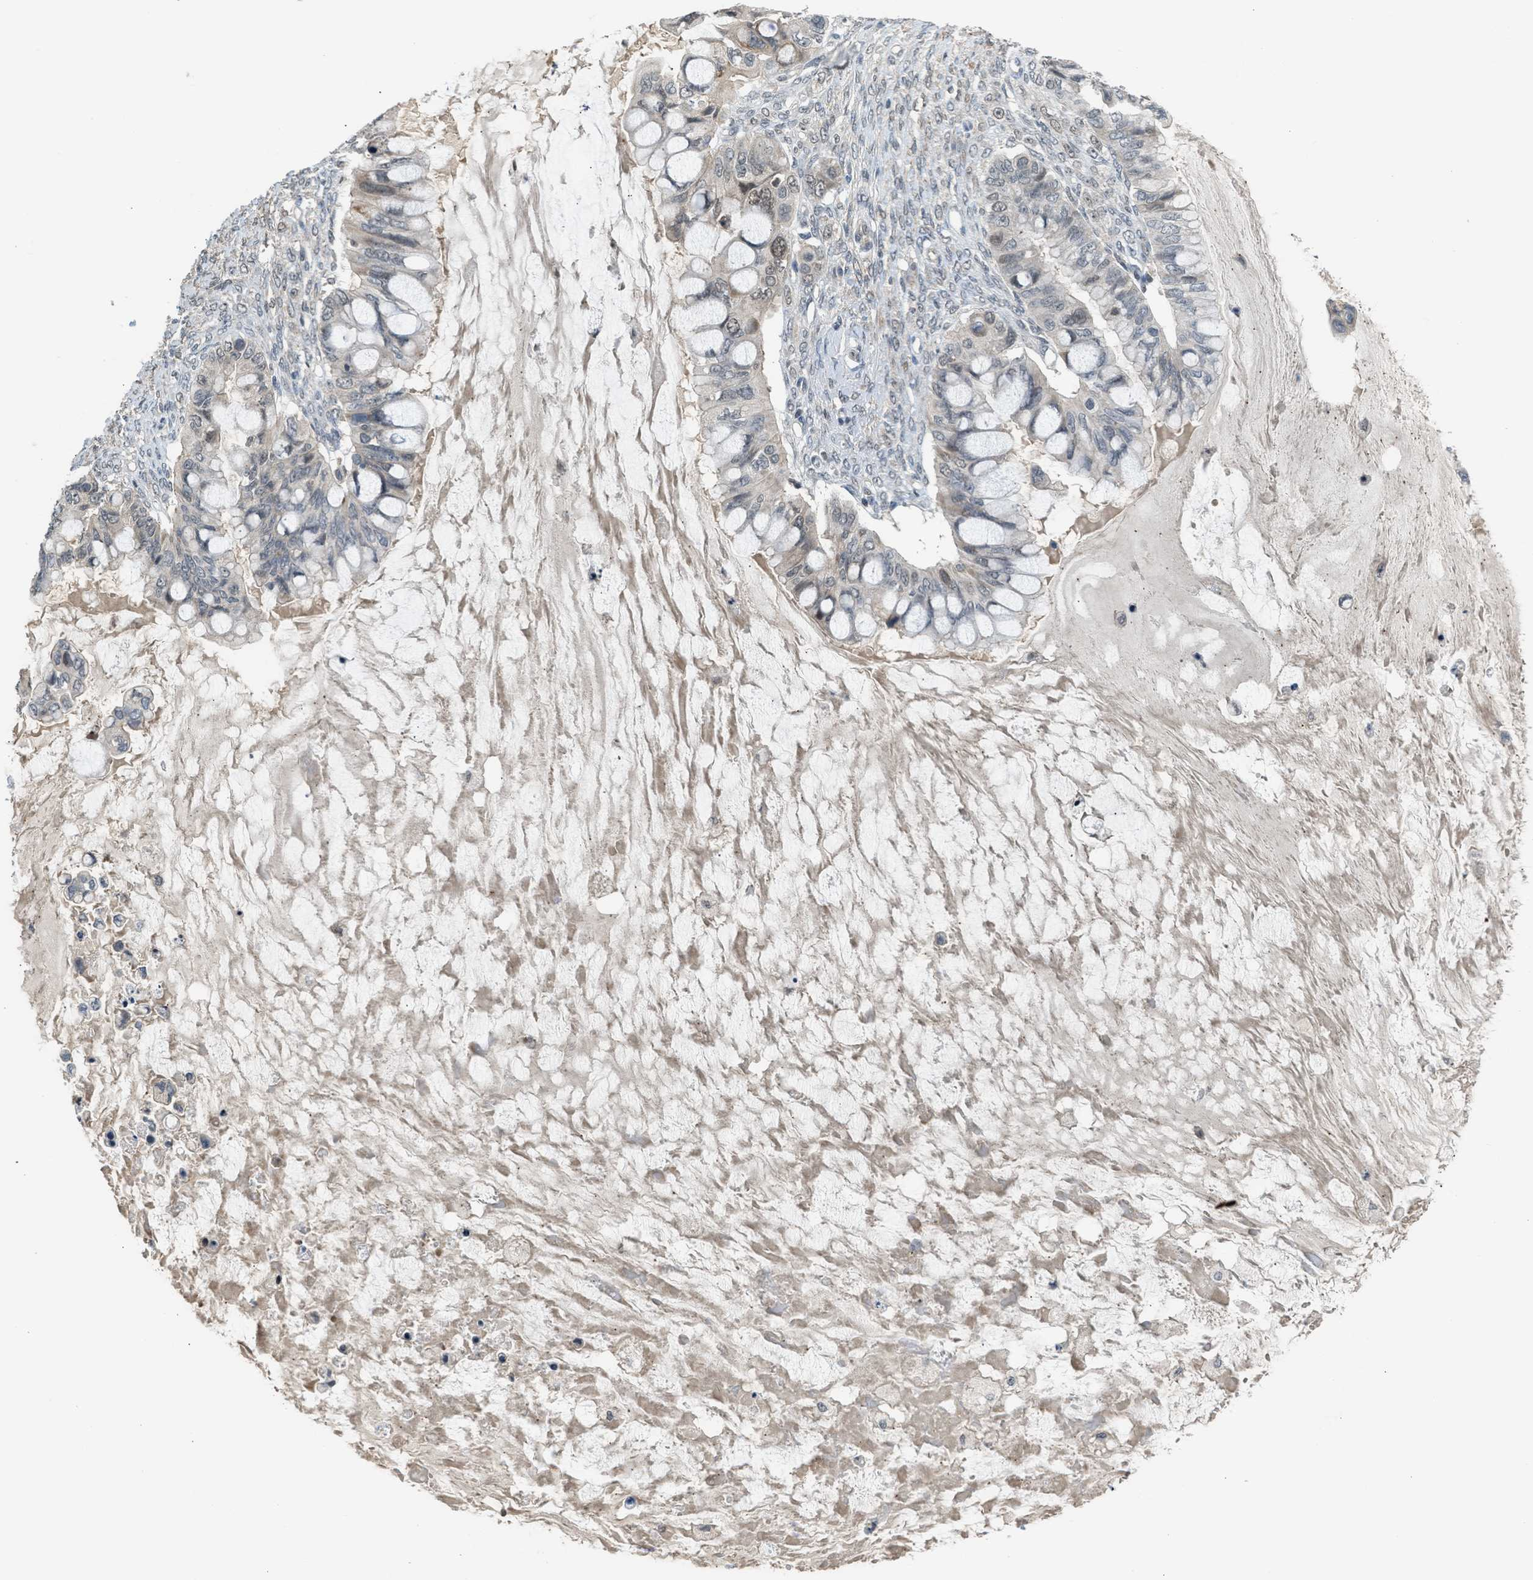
{"staining": {"intensity": "weak", "quantity": "25%-75%", "location": "cytoplasmic/membranous"}, "tissue": "ovarian cancer", "cell_type": "Tumor cells", "image_type": "cancer", "snomed": [{"axis": "morphology", "description": "Cystadenocarcinoma, mucinous, NOS"}, {"axis": "topography", "description": "Ovary"}], "caption": "This histopathology image exhibits immunohistochemistry (IHC) staining of ovarian cancer, with low weak cytoplasmic/membranous positivity in approximately 25%-75% of tumor cells.", "gene": "TTBK2", "patient": {"sex": "female", "age": 80}}